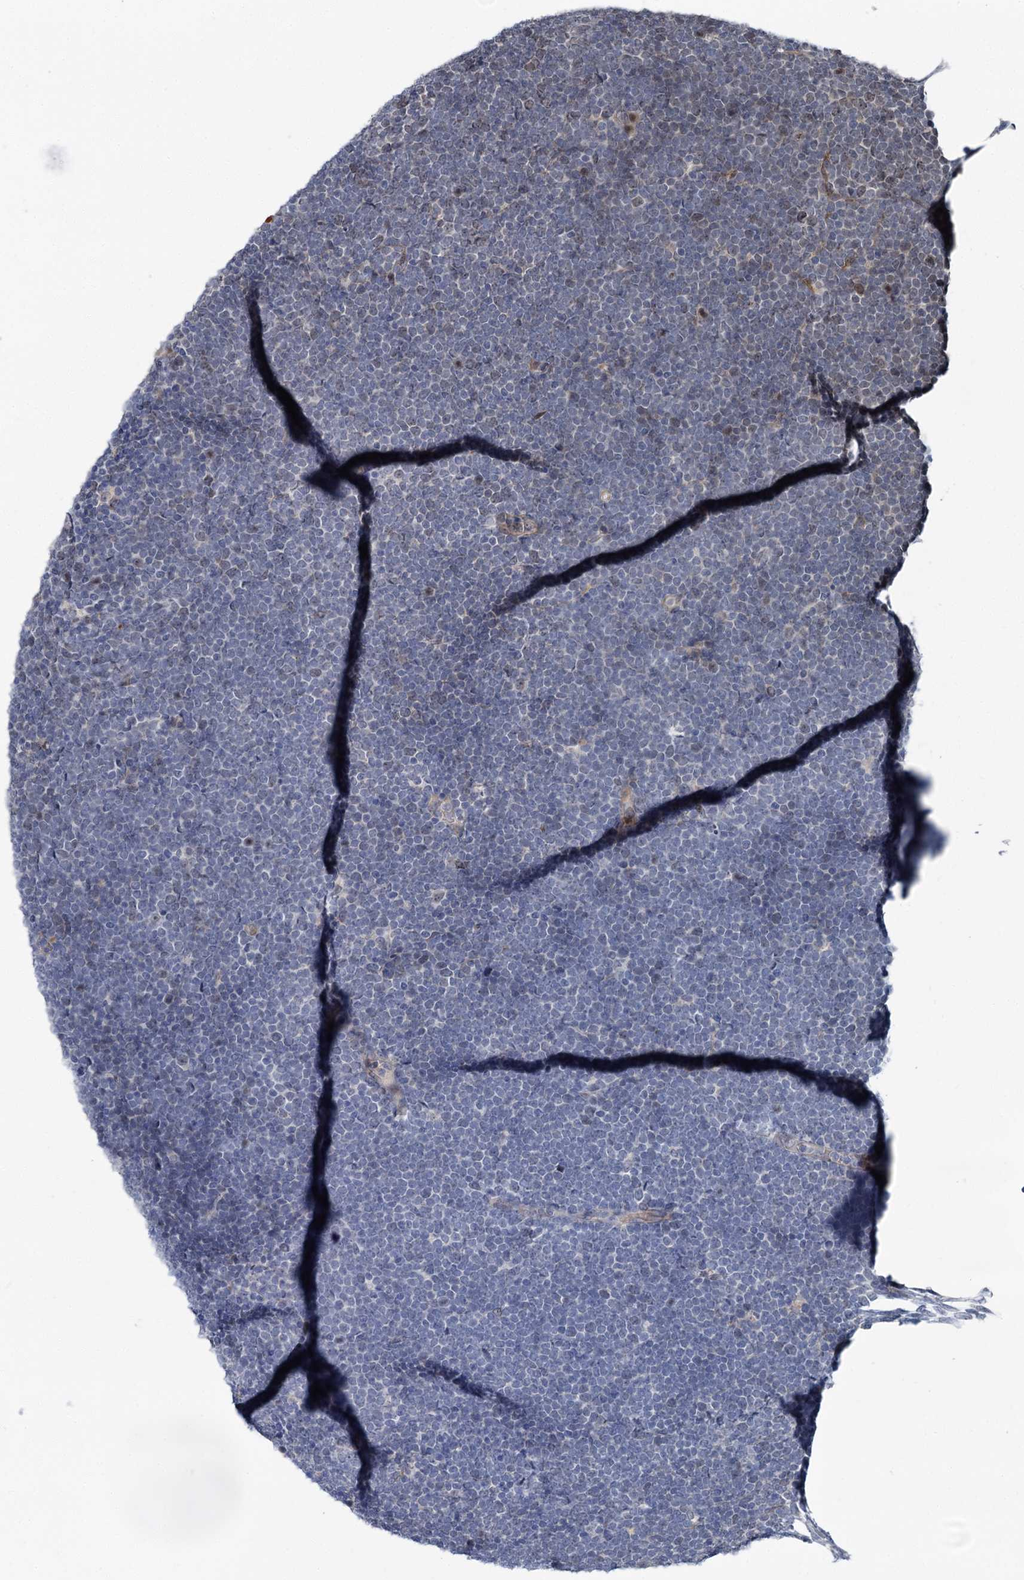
{"staining": {"intensity": "negative", "quantity": "none", "location": "none"}, "tissue": "lymphoma", "cell_type": "Tumor cells", "image_type": "cancer", "snomed": [{"axis": "morphology", "description": "Malignant lymphoma, non-Hodgkin's type, High grade"}, {"axis": "topography", "description": "Lymph node"}], "caption": "IHC micrograph of human lymphoma stained for a protein (brown), which displays no expression in tumor cells.", "gene": "APBA2", "patient": {"sex": "male", "age": 13}}